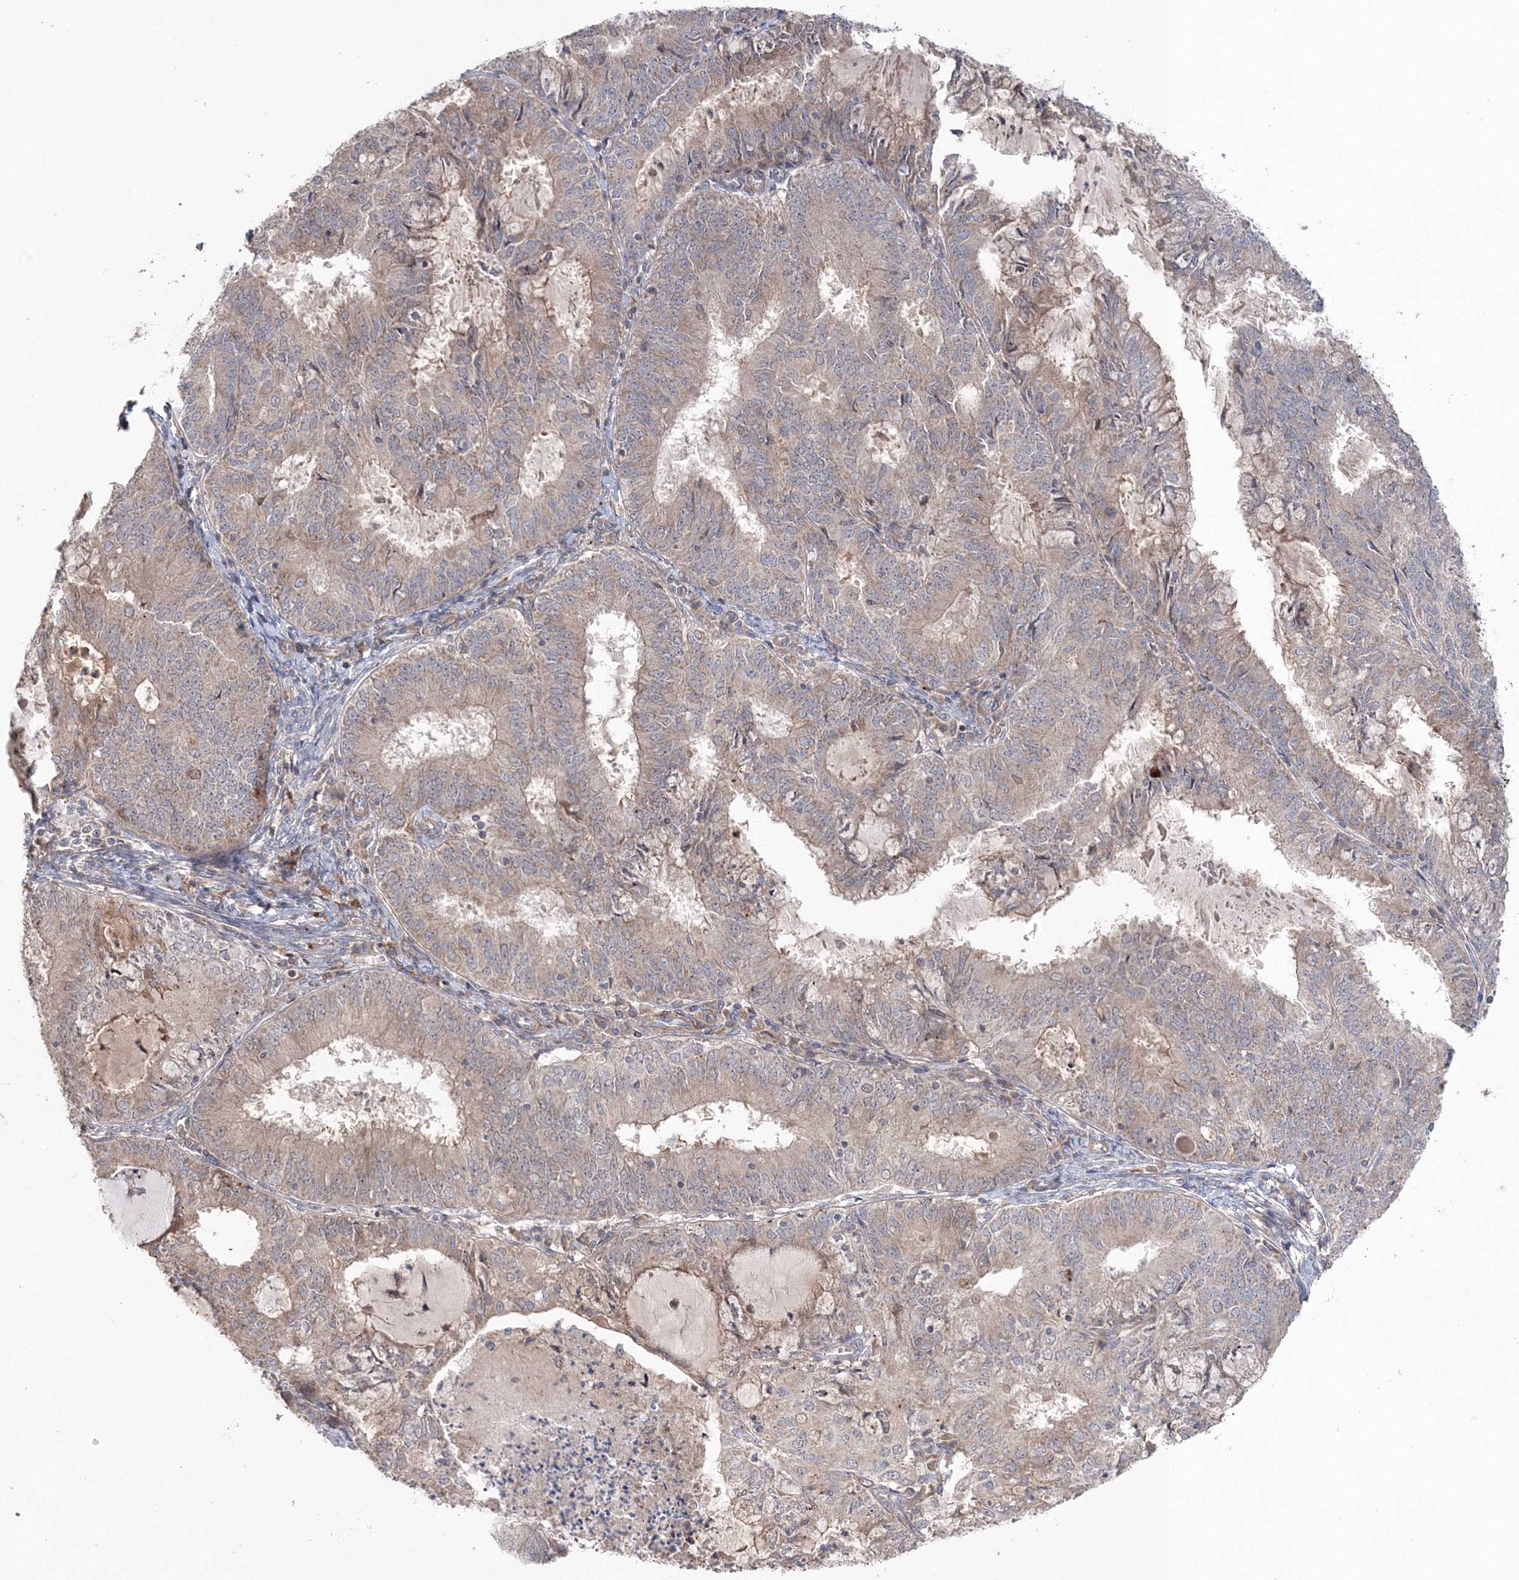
{"staining": {"intensity": "weak", "quantity": "25%-75%", "location": "cytoplasmic/membranous"}, "tissue": "endometrial cancer", "cell_type": "Tumor cells", "image_type": "cancer", "snomed": [{"axis": "morphology", "description": "Adenocarcinoma, NOS"}, {"axis": "topography", "description": "Endometrium"}], "caption": "Immunohistochemistry (IHC) staining of endometrial adenocarcinoma, which demonstrates low levels of weak cytoplasmic/membranous expression in approximately 25%-75% of tumor cells indicating weak cytoplasmic/membranous protein positivity. The staining was performed using DAB (3,3'-diaminobenzidine) (brown) for protein detection and nuclei were counterstained in hematoxylin (blue).", "gene": "NOA1", "patient": {"sex": "female", "age": 57}}